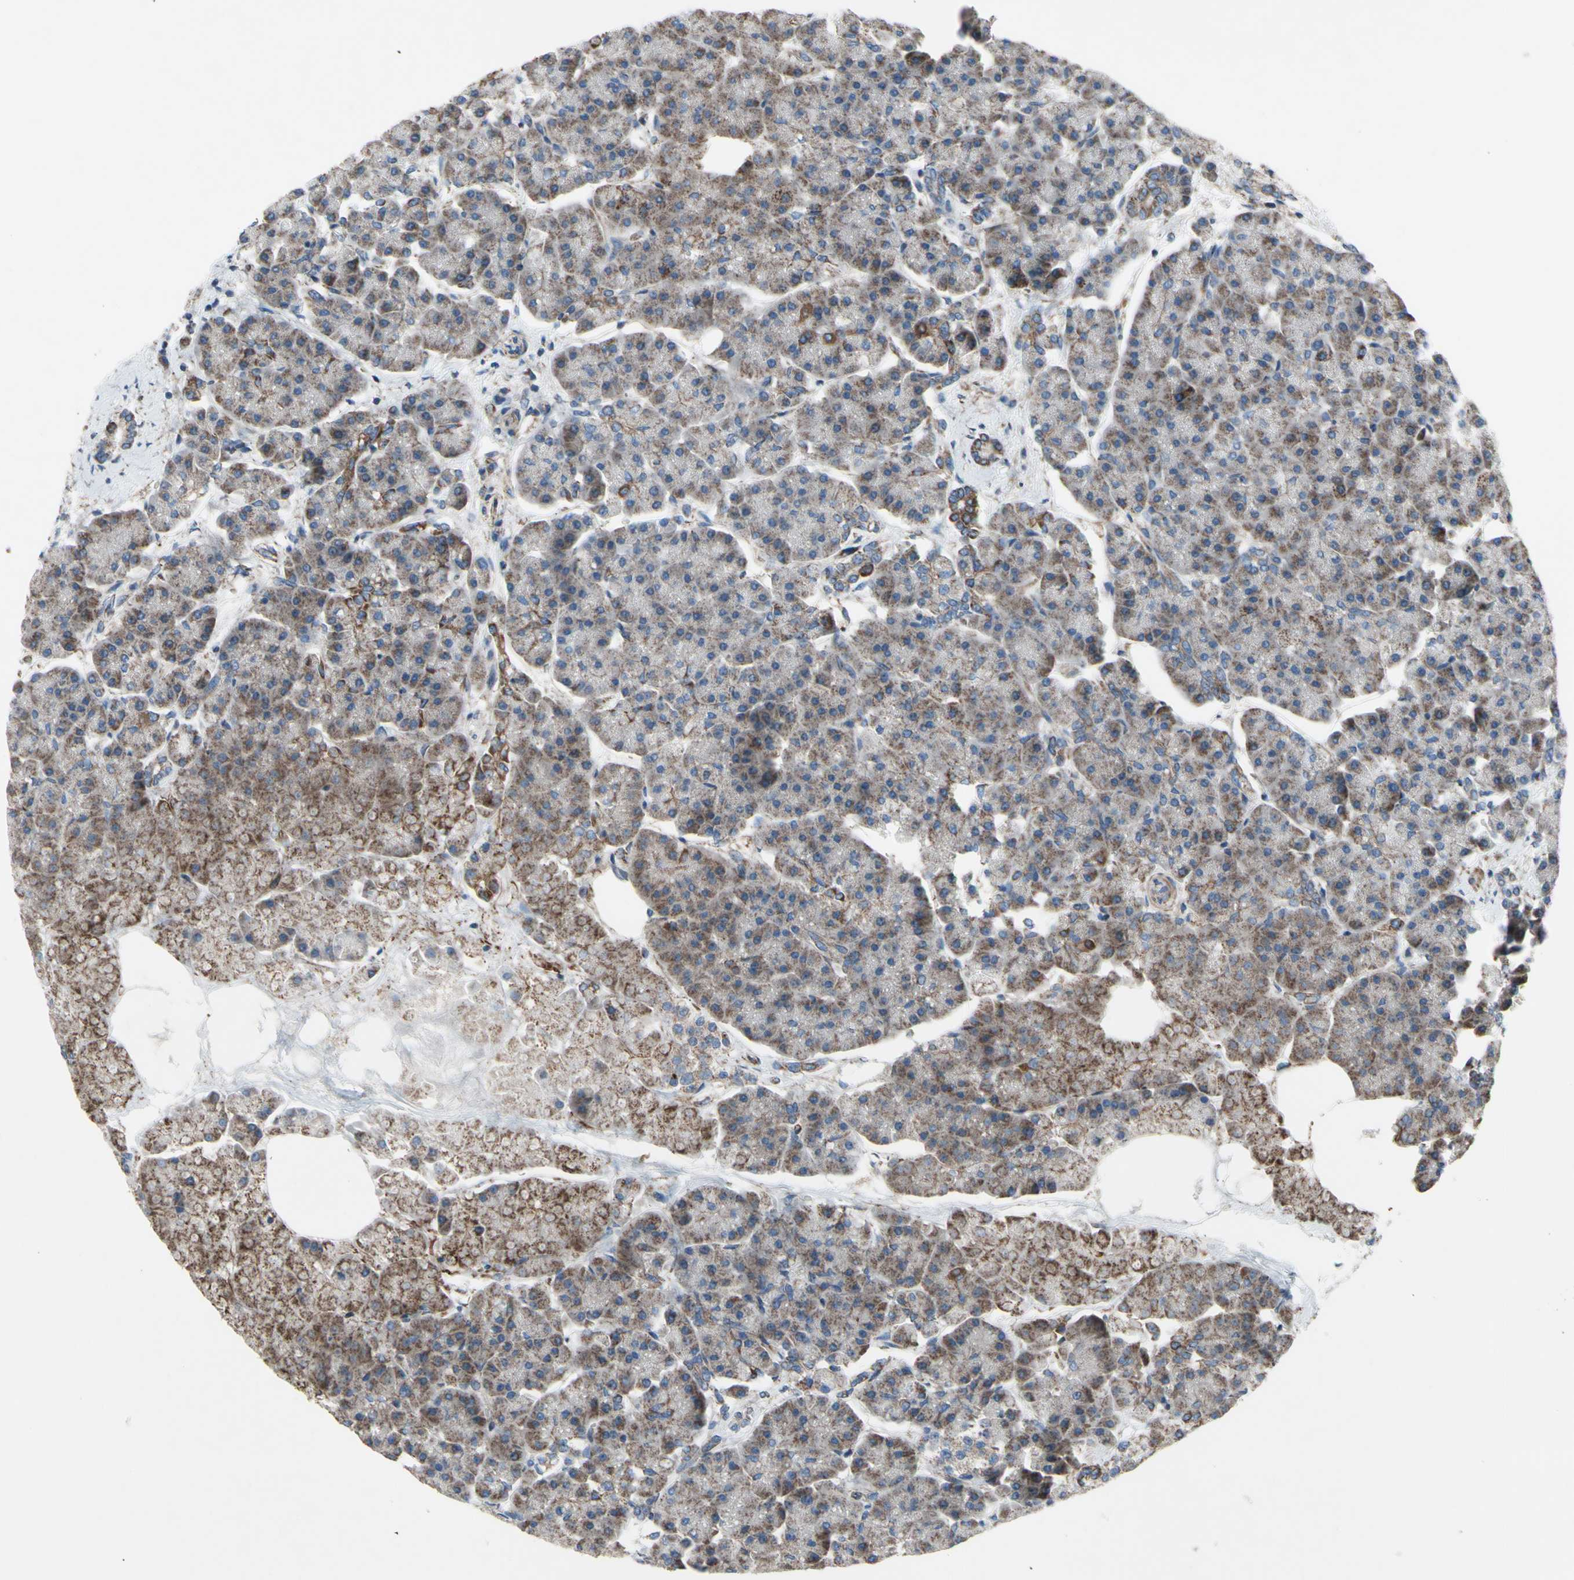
{"staining": {"intensity": "weak", "quantity": ">75%", "location": "cytoplasmic/membranous"}, "tissue": "pancreas", "cell_type": "Exocrine glandular cells", "image_type": "normal", "snomed": [{"axis": "morphology", "description": "Normal tissue, NOS"}, {"axis": "topography", "description": "Pancreas"}], "caption": "The histopathology image reveals immunohistochemical staining of normal pancreas. There is weak cytoplasmic/membranous staining is identified in about >75% of exocrine glandular cells. (DAB (3,3'-diaminobenzidine) IHC, brown staining for protein, blue staining for nuclei).", "gene": "EMC7", "patient": {"sex": "female", "age": 70}}